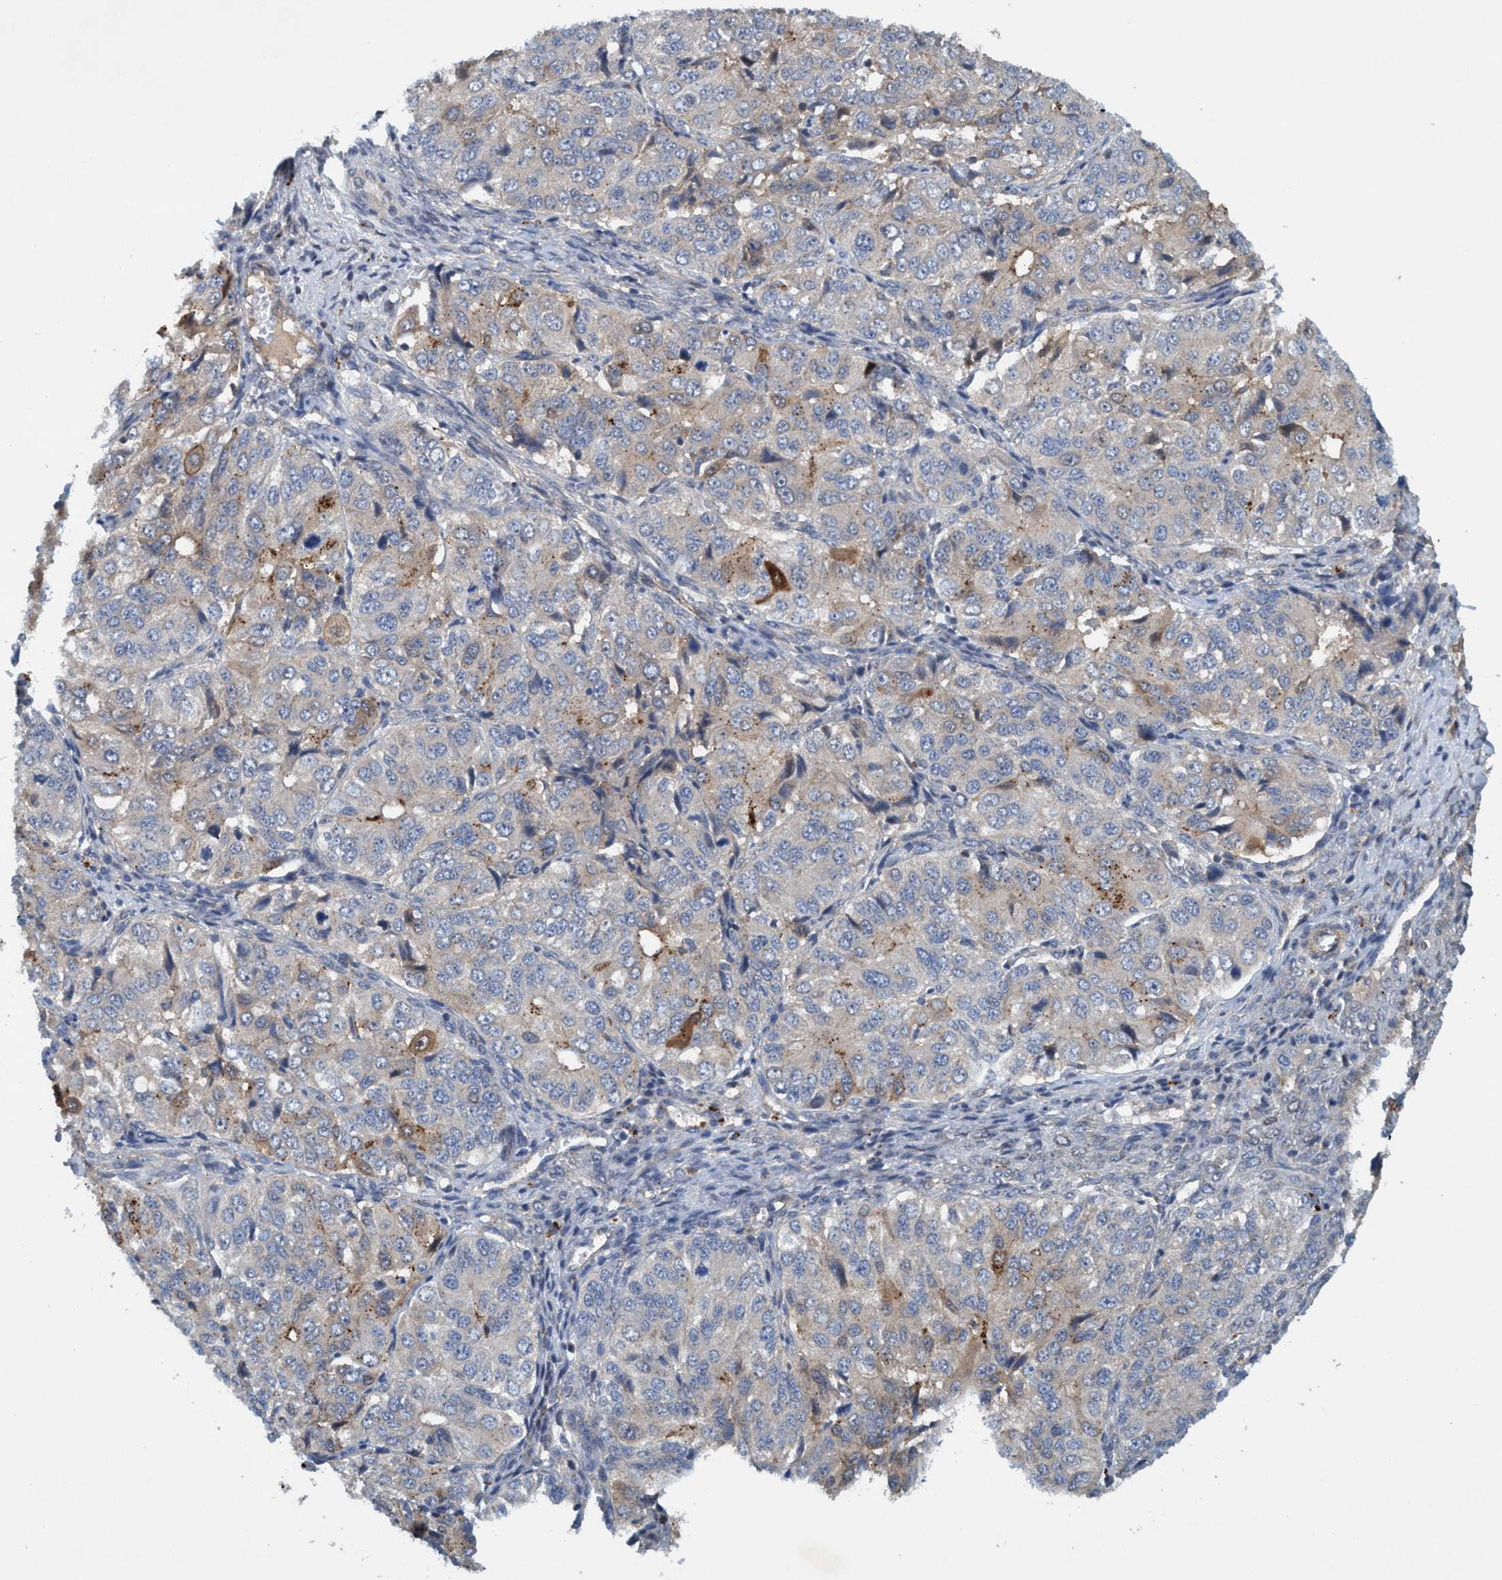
{"staining": {"intensity": "moderate", "quantity": "<25%", "location": "cytoplasmic/membranous"}, "tissue": "ovarian cancer", "cell_type": "Tumor cells", "image_type": "cancer", "snomed": [{"axis": "morphology", "description": "Carcinoma, endometroid"}, {"axis": "topography", "description": "Ovary"}], "caption": "Brown immunohistochemical staining in endometroid carcinoma (ovarian) displays moderate cytoplasmic/membranous positivity in about <25% of tumor cells.", "gene": "TRIM65", "patient": {"sex": "female", "age": 51}}